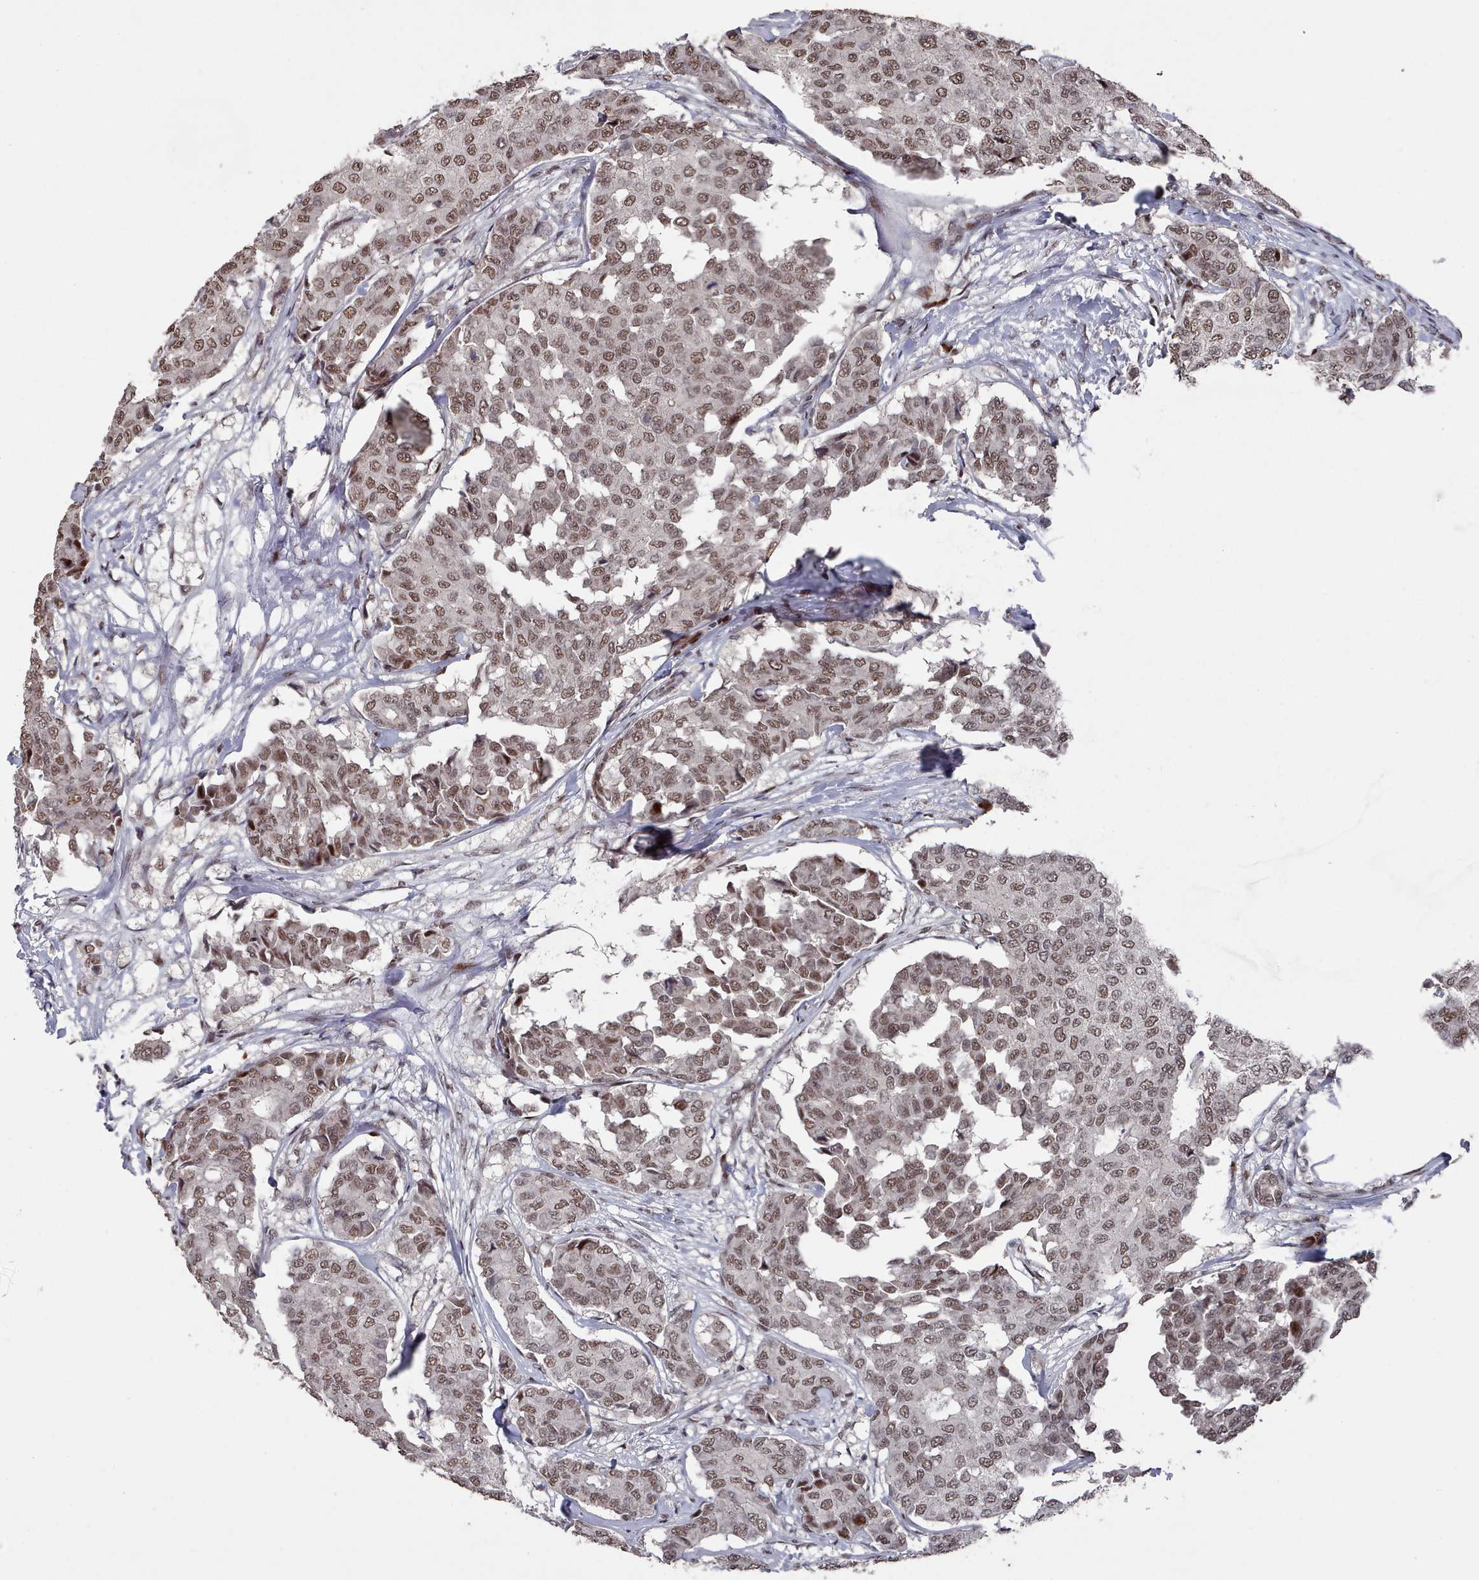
{"staining": {"intensity": "moderate", "quantity": ">75%", "location": "nuclear"}, "tissue": "breast cancer", "cell_type": "Tumor cells", "image_type": "cancer", "snomed": [{"axis": "morphology", "description": "Duct carcinoma"}, {"axis": "topography", "description": "Breast"}], "caption": "A histopathology image of human breast cancer stained for a protein reveals moderate nuclear brown staining in tumor cells.", "gene": "PNRC2", "patient": {"sex": "female", "age": 75}}